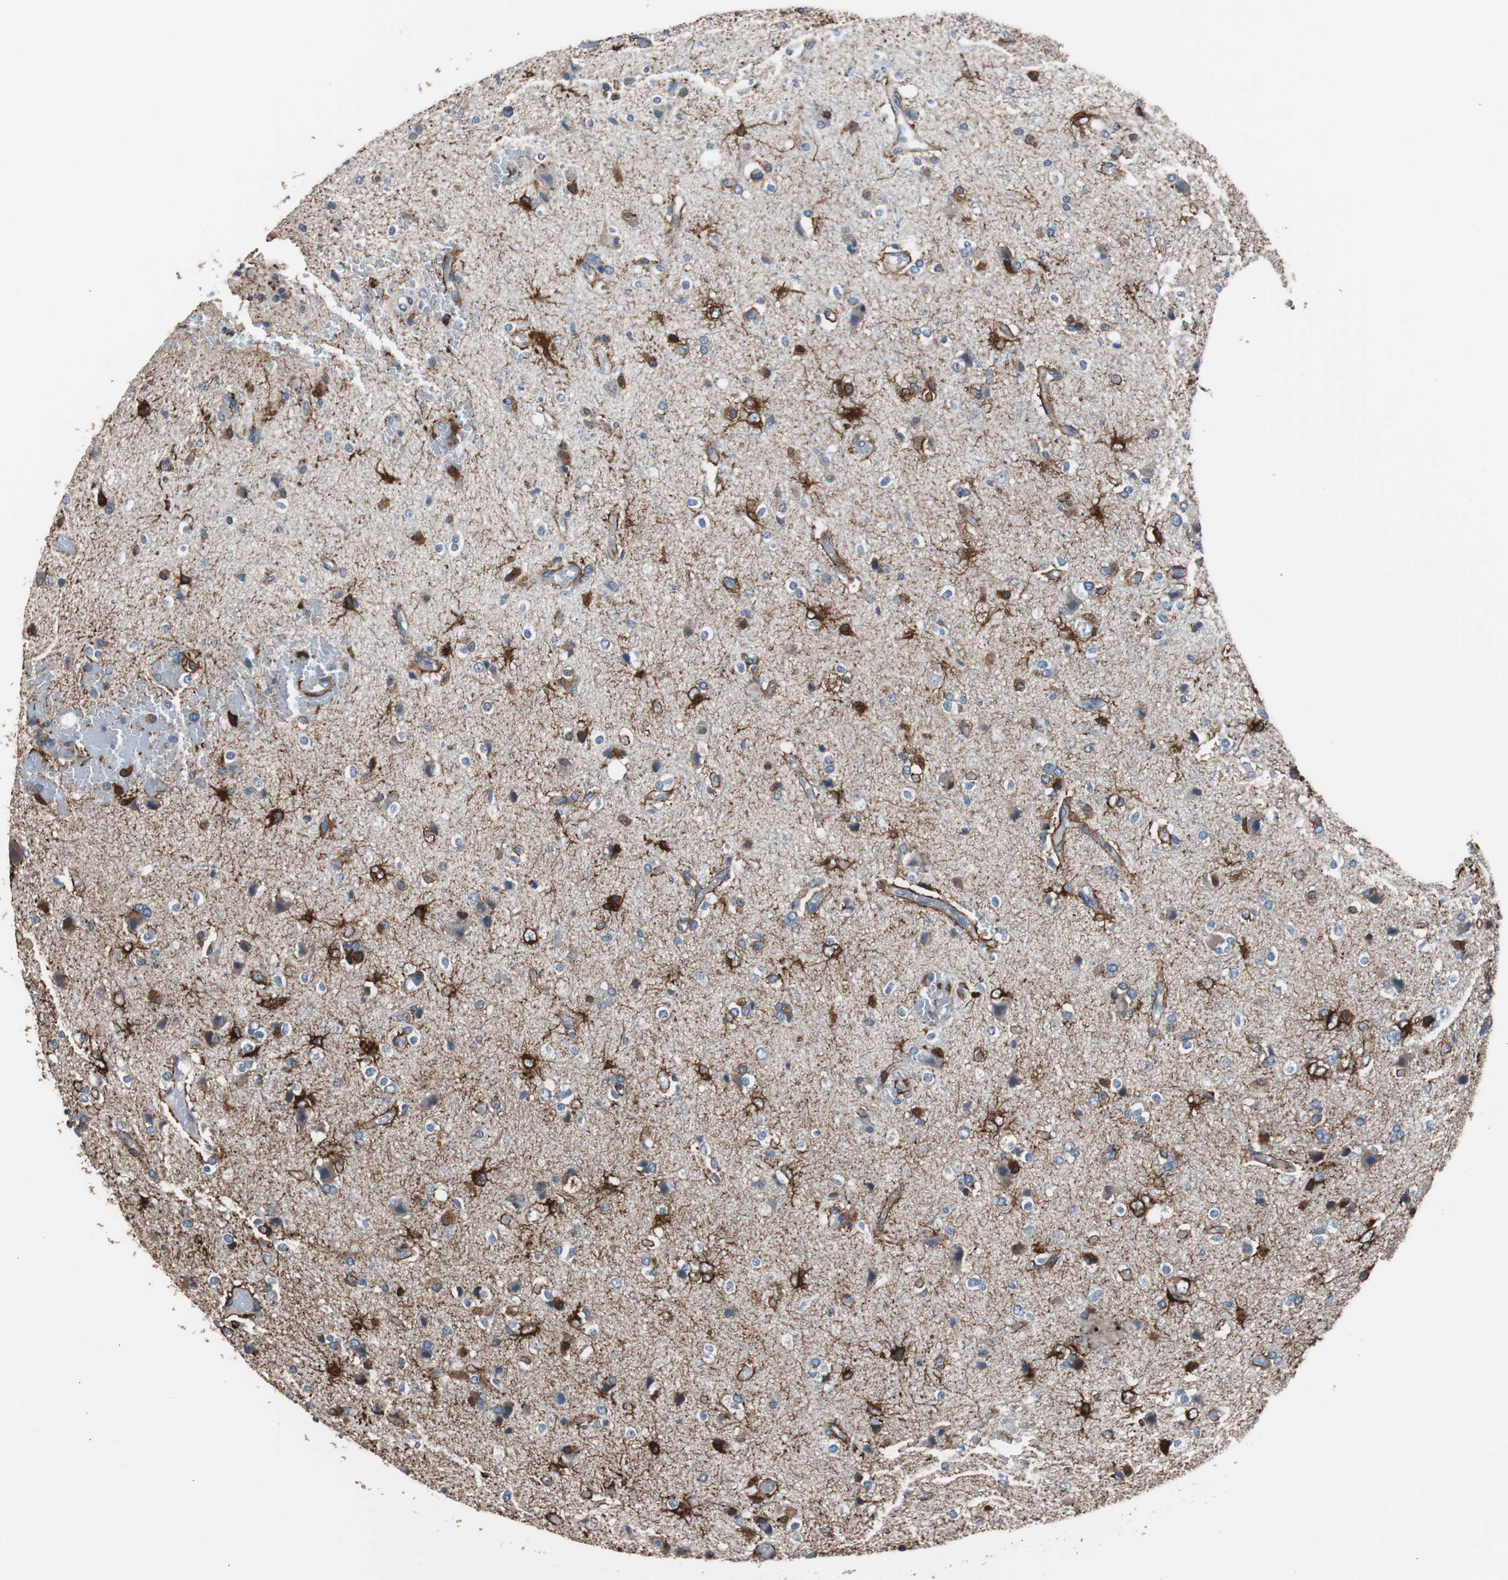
{"staining": {"intensity": "strong", "quantity": "25%-75%", "location": "cytoplasmic/membranous"}, "tissue": "glioma", "cell_type": "Tumor cells", "image_type": "cancer", "snomed": [{"axis": "morphology", "description": "Glioma, malignant, High grade"}, {"axis": "topography", "description": "Brain"}], "caption": "Tumor cells show strong cytoplasmic/membranous staining in about 25%-75% of cells in glioma.", "gene": "PBXIP1", "patient": {"sex": "male", "age": 47}}